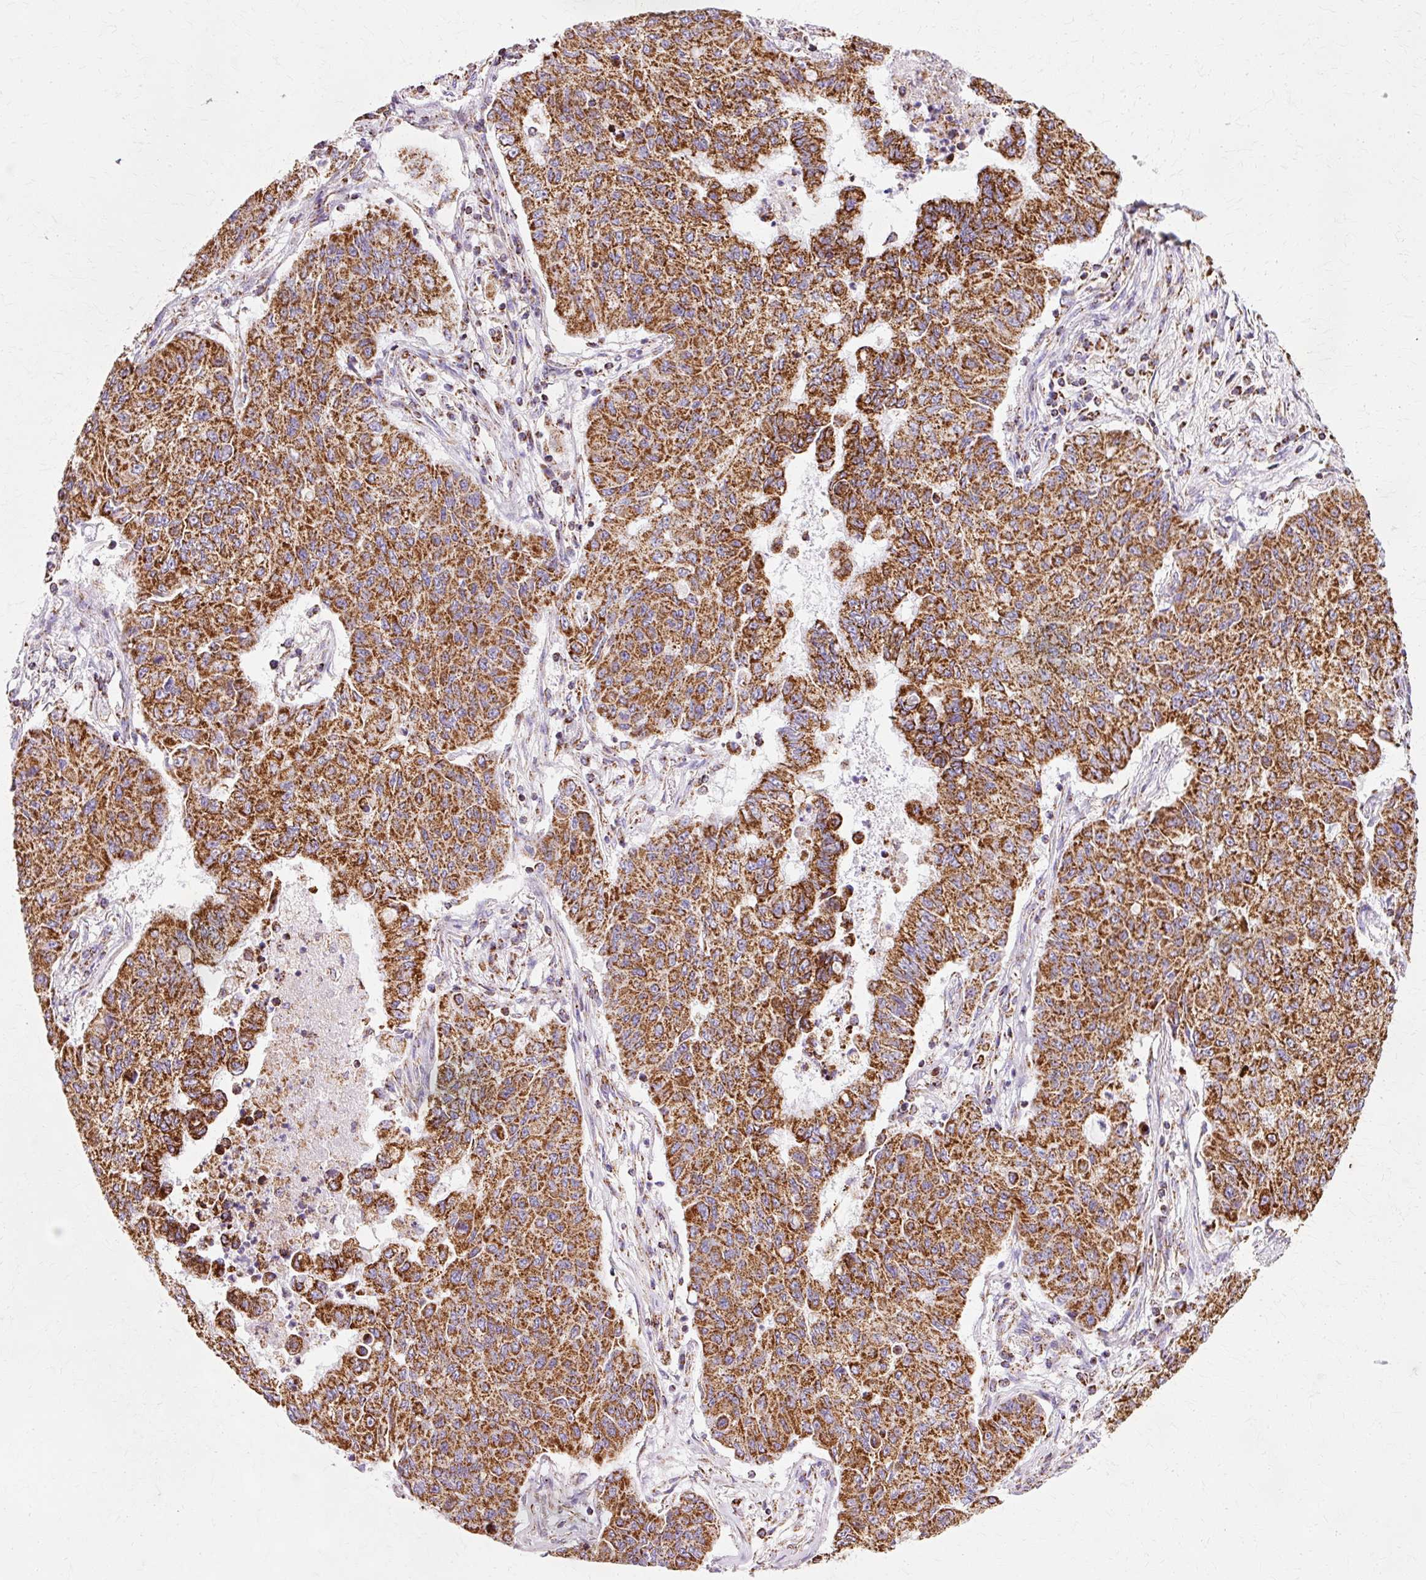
{"staining": {"intensity": "strong", "quantity": ">75%", "location": "cytoplasmic/membranous"}, "tissue": "lung cancer", "cell_type": "Tumor cells", "image_type": "cancer", "snomed": [{"axis": "morphology", "description": "Squamous cell carcinoma, NOS"}, {"axis": "topography", "description": "Lung"}], "caption": "Strong cytoplasmic/membranous positivity is present in approximately >75% of tumor cells in lung cancer (squamous cell carcinoma).", "gene": "ATP5PO", "patient": {"sex": "male", "age": 74}}